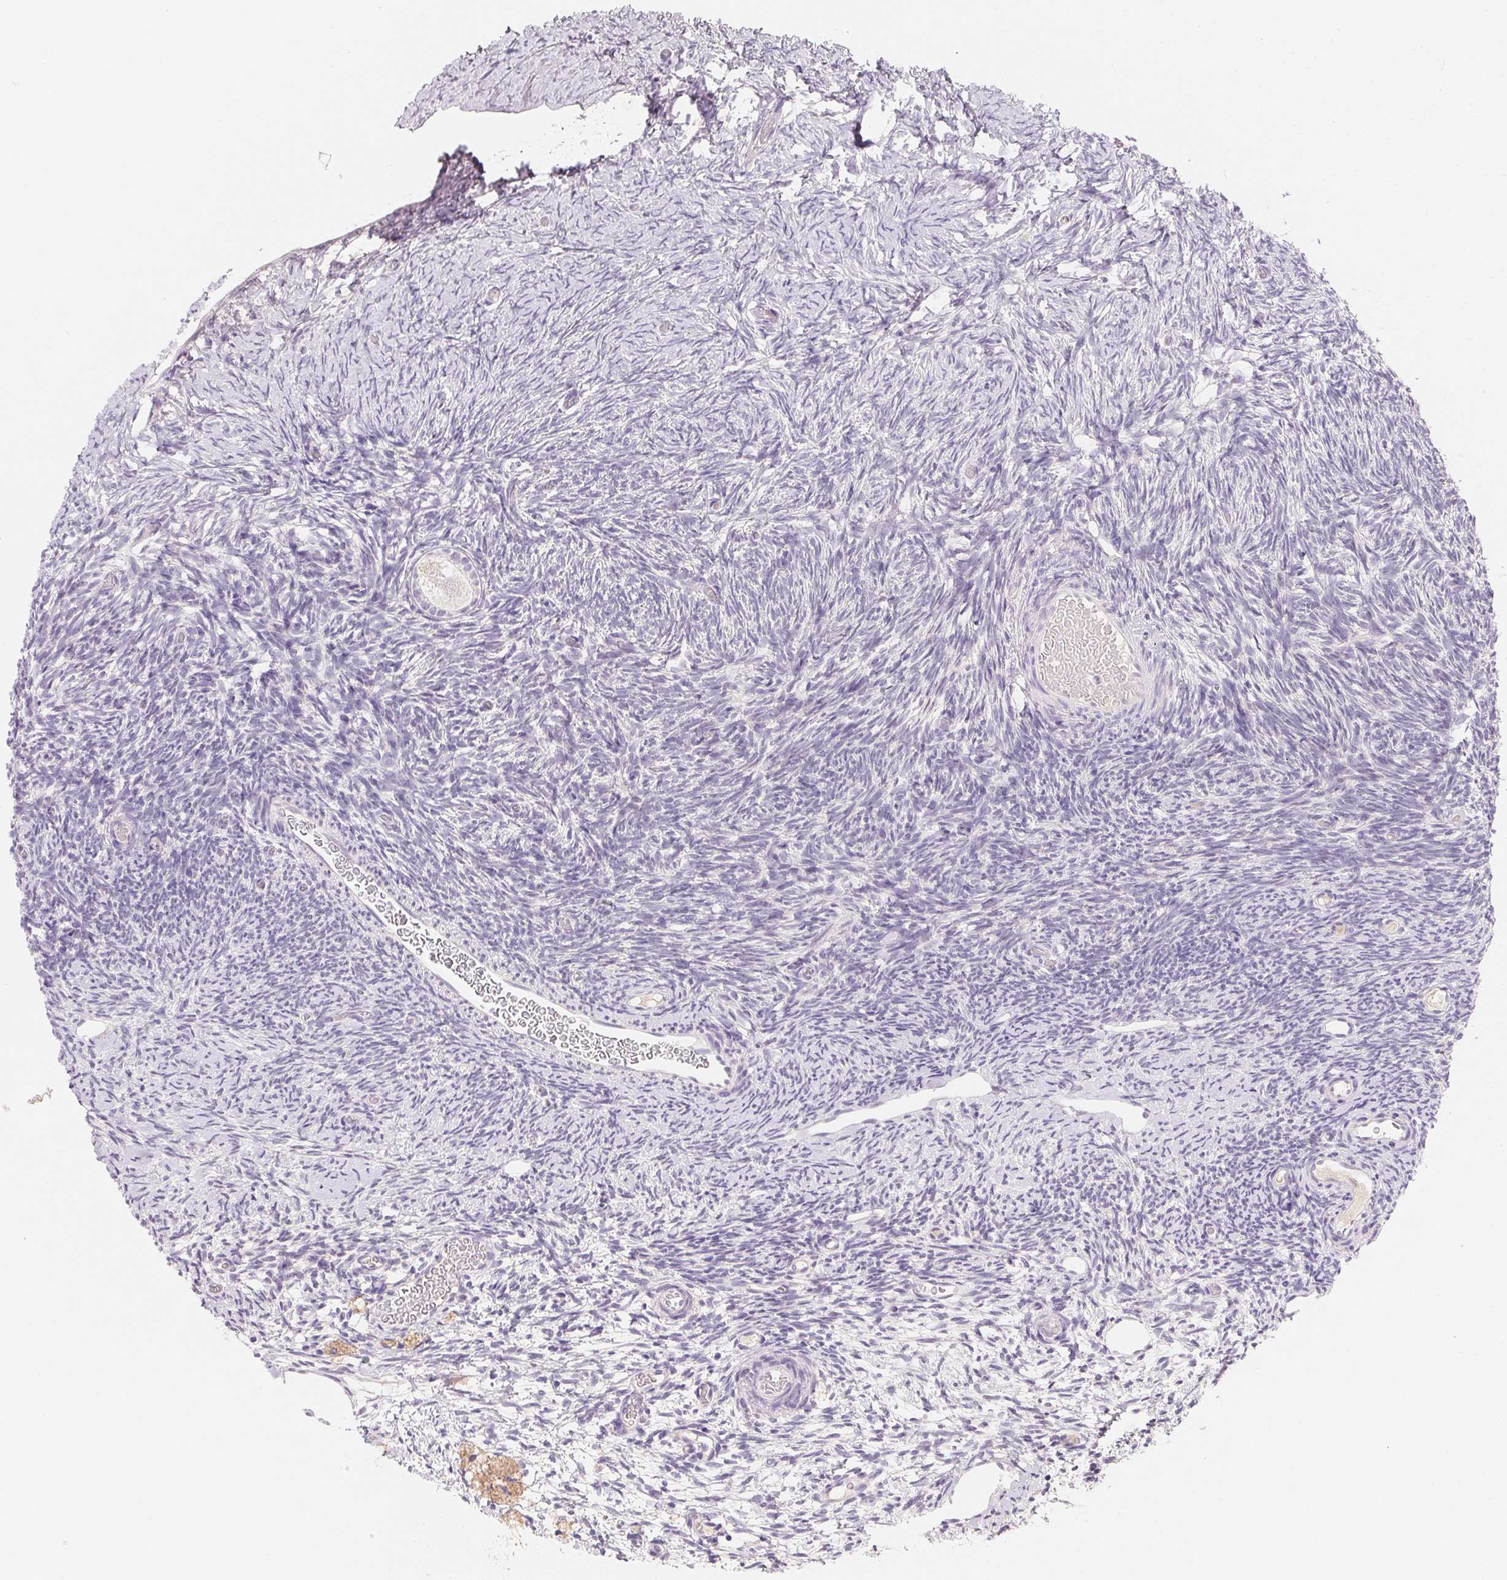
{"staining": {"intensity": "negative", "quantity": "none", "location": "none"}, "tissue": "ovary", "cell_type": "Follicle cells", "image_type": "normal", "snomed": [{"axis": "morphology", "description": "Normal tissue, NOS"}, {"axis": "topography", "description": "Ovary"}], "caption": "This is an immunohistochemistry histopathology image of normal ovary. There is no positivity in follicle cells.", "gene": "MCOLN3", "patient": {"sex": "female", "age": 39}}